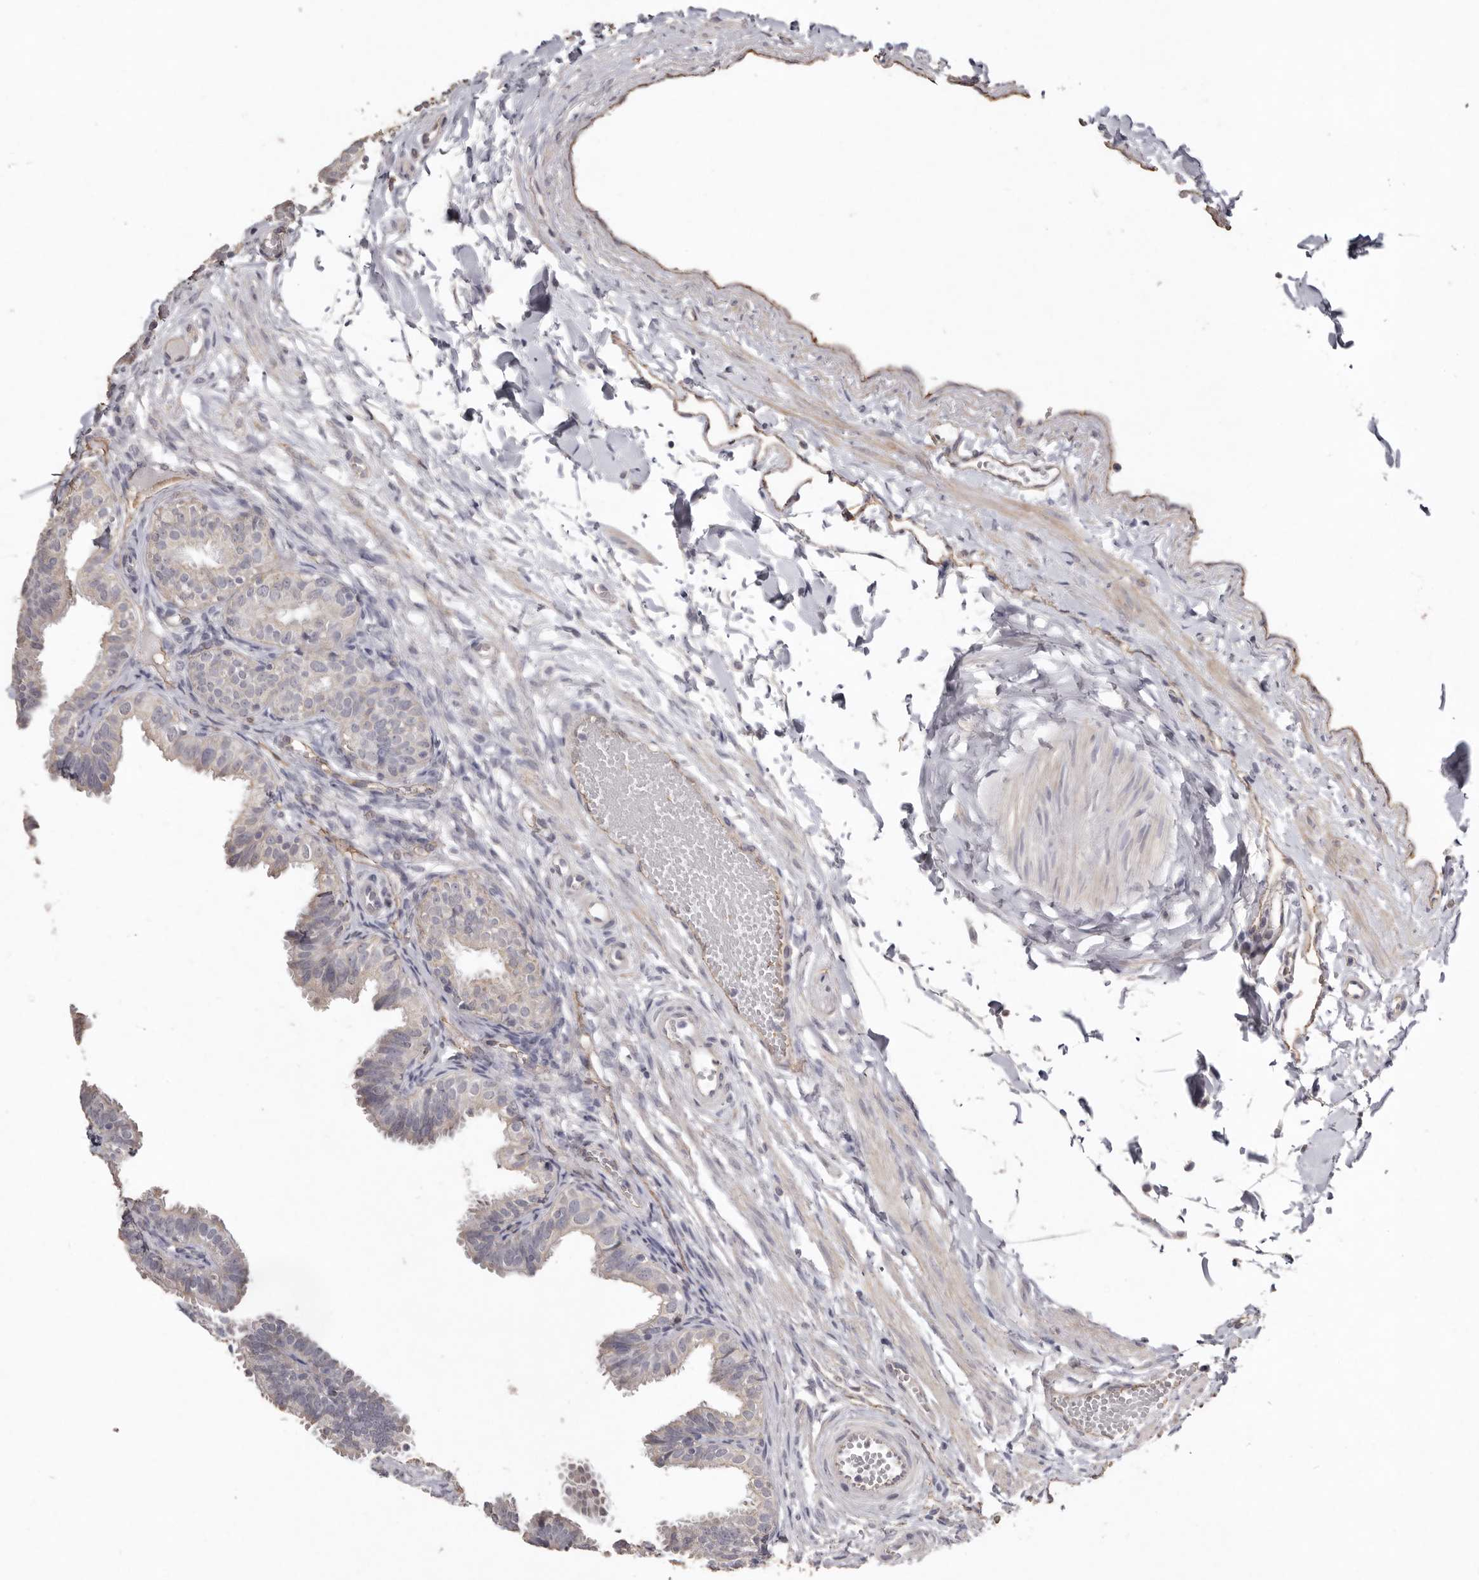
{"staining": {"intensity": "negative", "quantity": "none", "location": "none"}, "tissue": "fallopian tube", "cell_type": "Glandular cells", "image_type": "normal", "snomed": [{"axis": "morphology", "description": "Normal tissue, NOS"}, {"axis": "topography", "description": "Fallopian tube"}], "caption": "Human fallopian tube stained for a protein using immunohistochemistry (IHC) demonstrates no positivity in glandular cells.", "gene": "ZYG11B", "patient": {"sex": "female", "age": 35}}